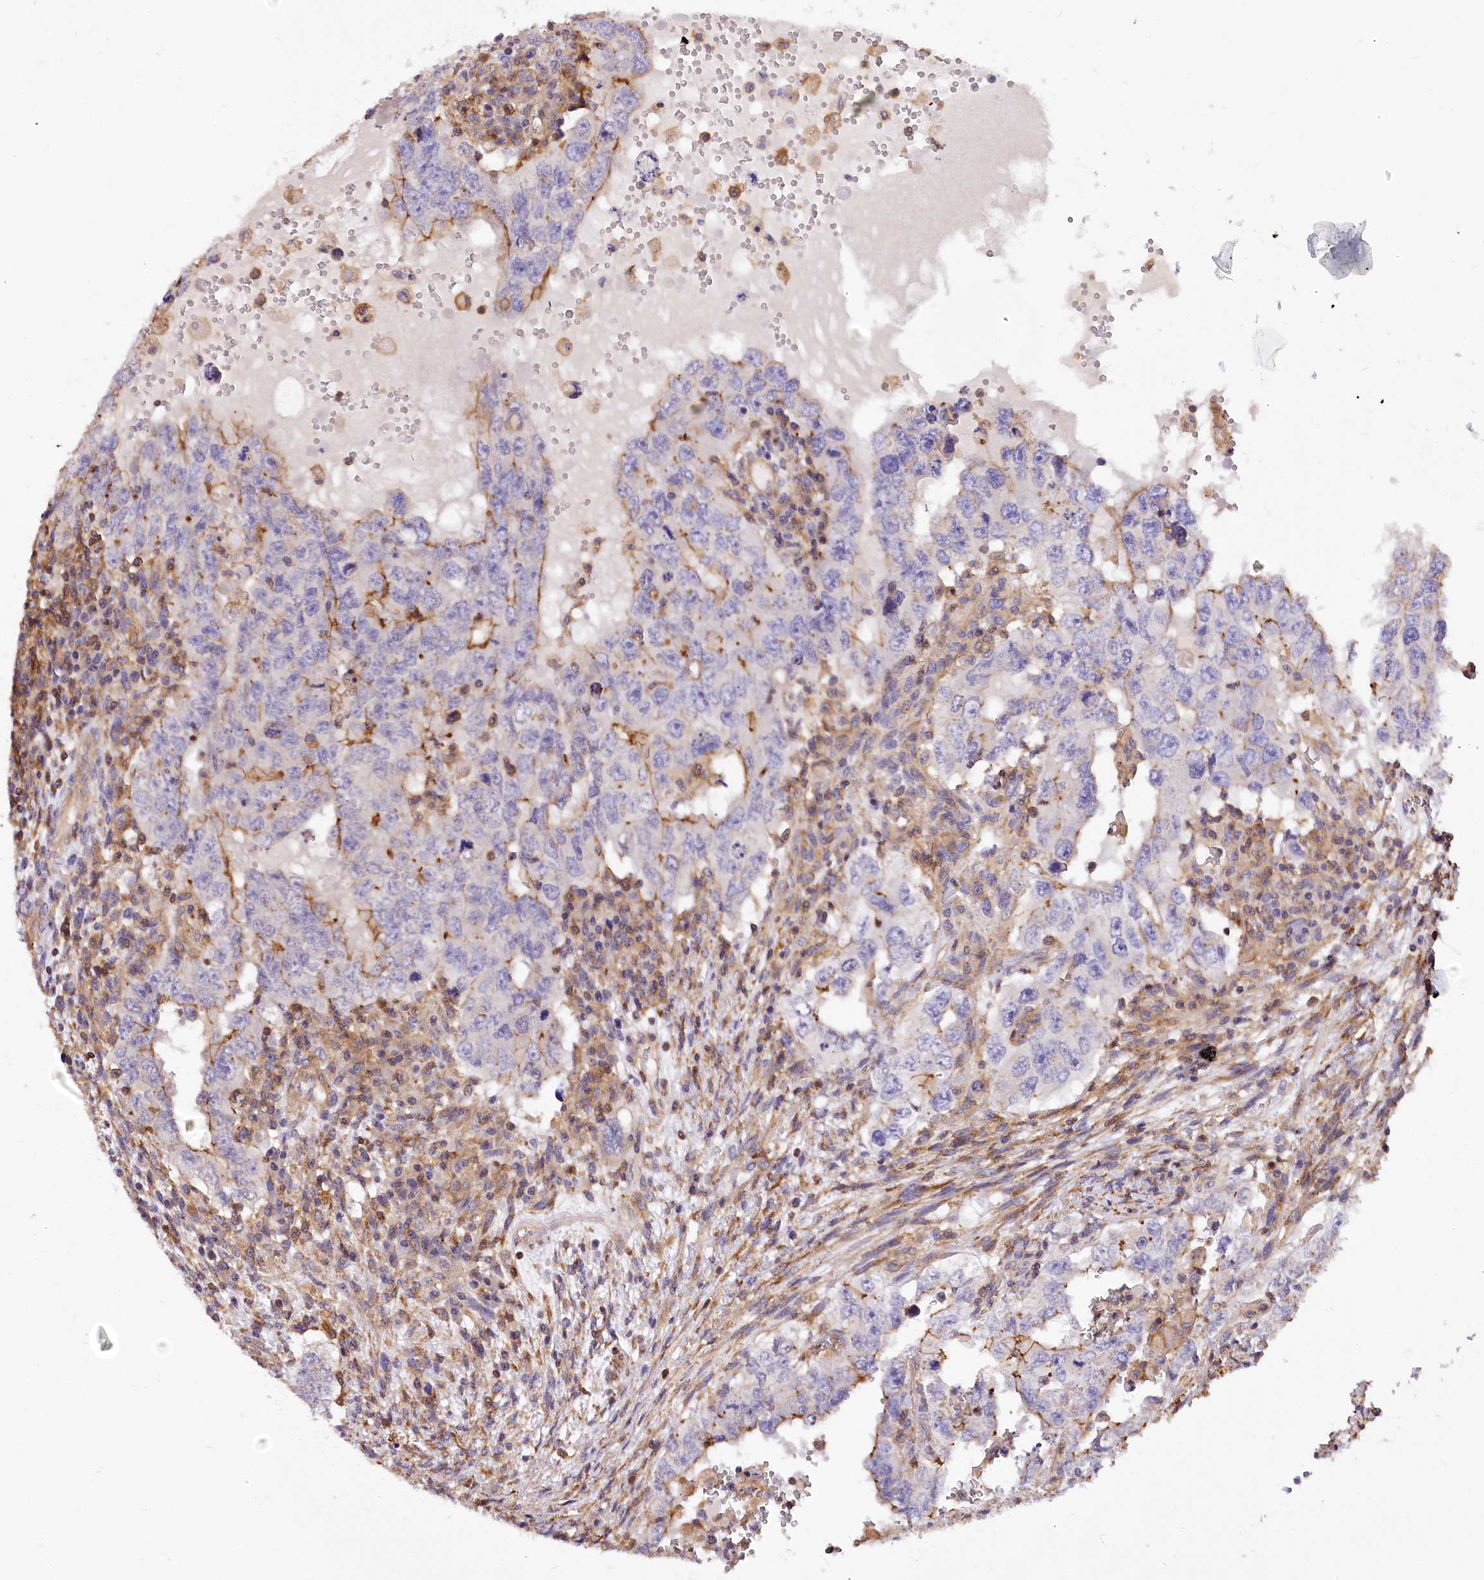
{"staining": {"intensity": "moderate", "quantity": "<25%", "location": "cytoplasmic/membranous"}, "tissue": "testis cancer", "cell_type": "Tumor cells", "image_type": "cancer", "snomed": [{"axis": "morphology", "description": "Carcinoma, Embryonal, NOS"}, {"axis": "topography", "description": "Testis"}], "caption": "A histopathology image showing moderate cytoplasmic/membranous staining in about <25% of tumor cells in embryonal carcinoma (testis), as visualized by brown immunohistochemical staining.", "gene": "DPP3", "patient": {"sex": "male", "age": 26}}